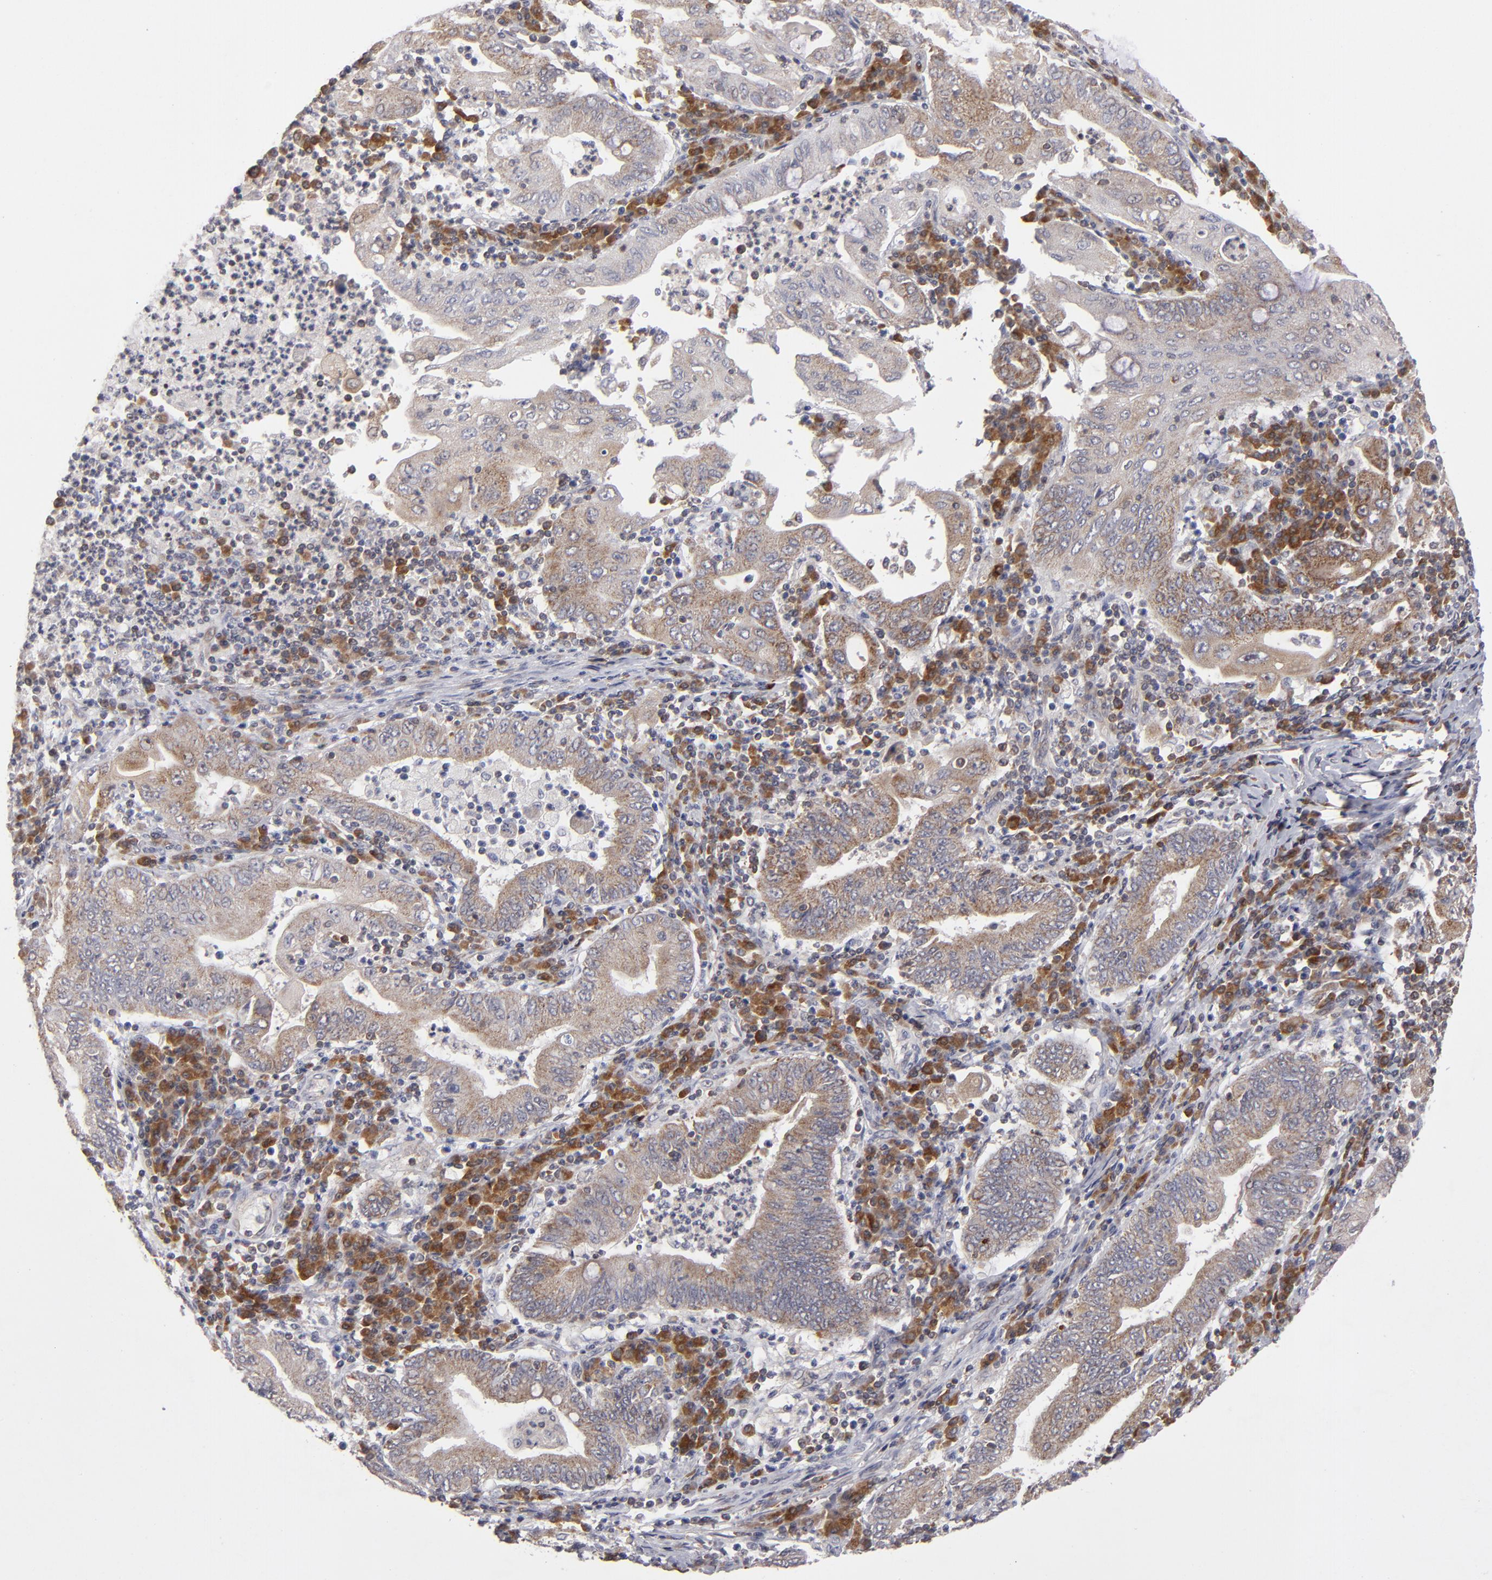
{"staining": {"intensity": "weak", "quantity": "25%-75%", "location": "cytoplasmic/membranous"}, "tissue": "stomach cancer", "cell_type": "Tumor cells", "image_type": "cancer", "snomed": [{"axis": "morphology", "description": "Normal tissue, NOS"}, {"axis": "morphology", "description": "Adenocarcinoma, NOS"}, {"axis": "topography", "description": "Esophagus"}, {"axis": "topography", "description": "Stomach, upper"}, {"axis": "topography", "description": "Peripheral nerve tissue"}], "caption": "A brown stain highlights weak cytoplasmic/membranous expression of a protein in human stomach adenocarcinoma tumor cells.", "gene": "GLCCI1", "patient": {"sex": "male", "age": 62}}